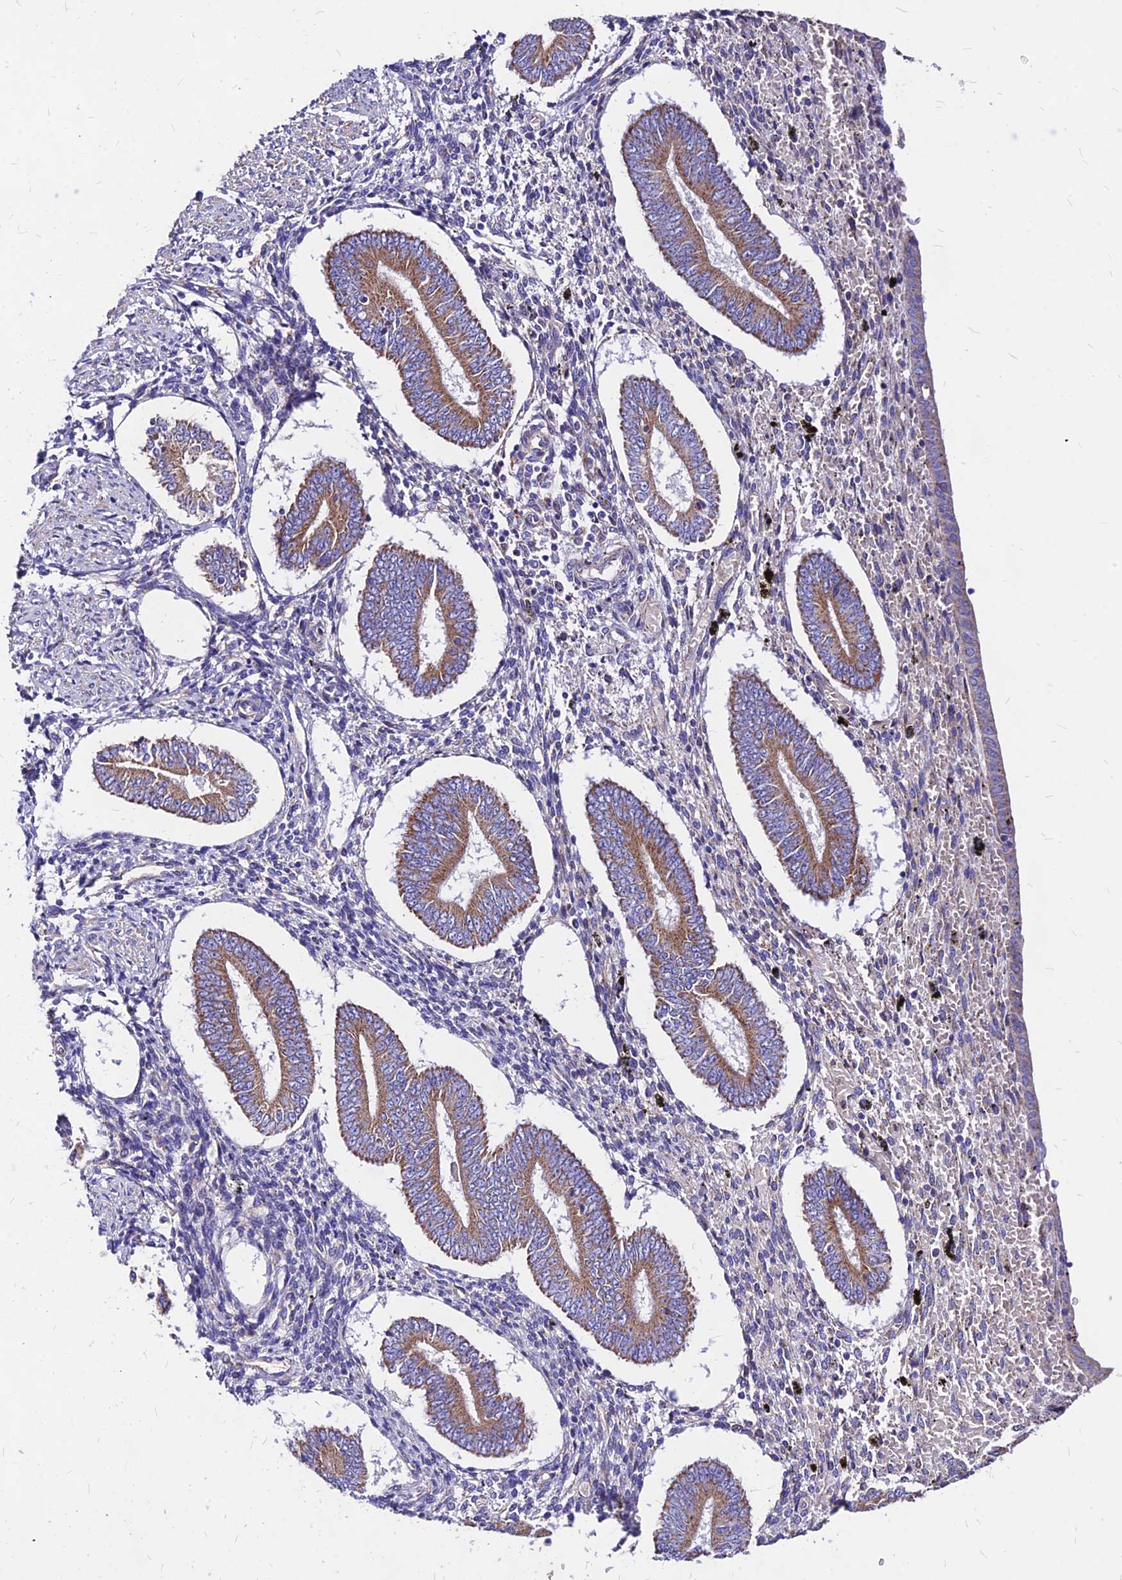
{"staining": {"intensity": "negative", "quantity": "none", "location": "none"}, "tissue": "endometrium", "cell_type": "Cells in endometrial stroma", "image_type": "normal", "snomed": [{"axis": "morphology", "description": "Normal tissue, NOS"}, {"axis": "topography", "description": "Endometrium"}], "caption": "This image is of unremarkable endometrium stained with immunohistochemistry to label a protein in brown with the nuclei are counter-stained blue. There is no staining in cells in endometrial stroma. The staining is performed using DAB brown chromogen with nuclei counter-stained in using hematoxylin.", "gene": "MRPL3", "patient": {"sex": "female", "age": 42}}